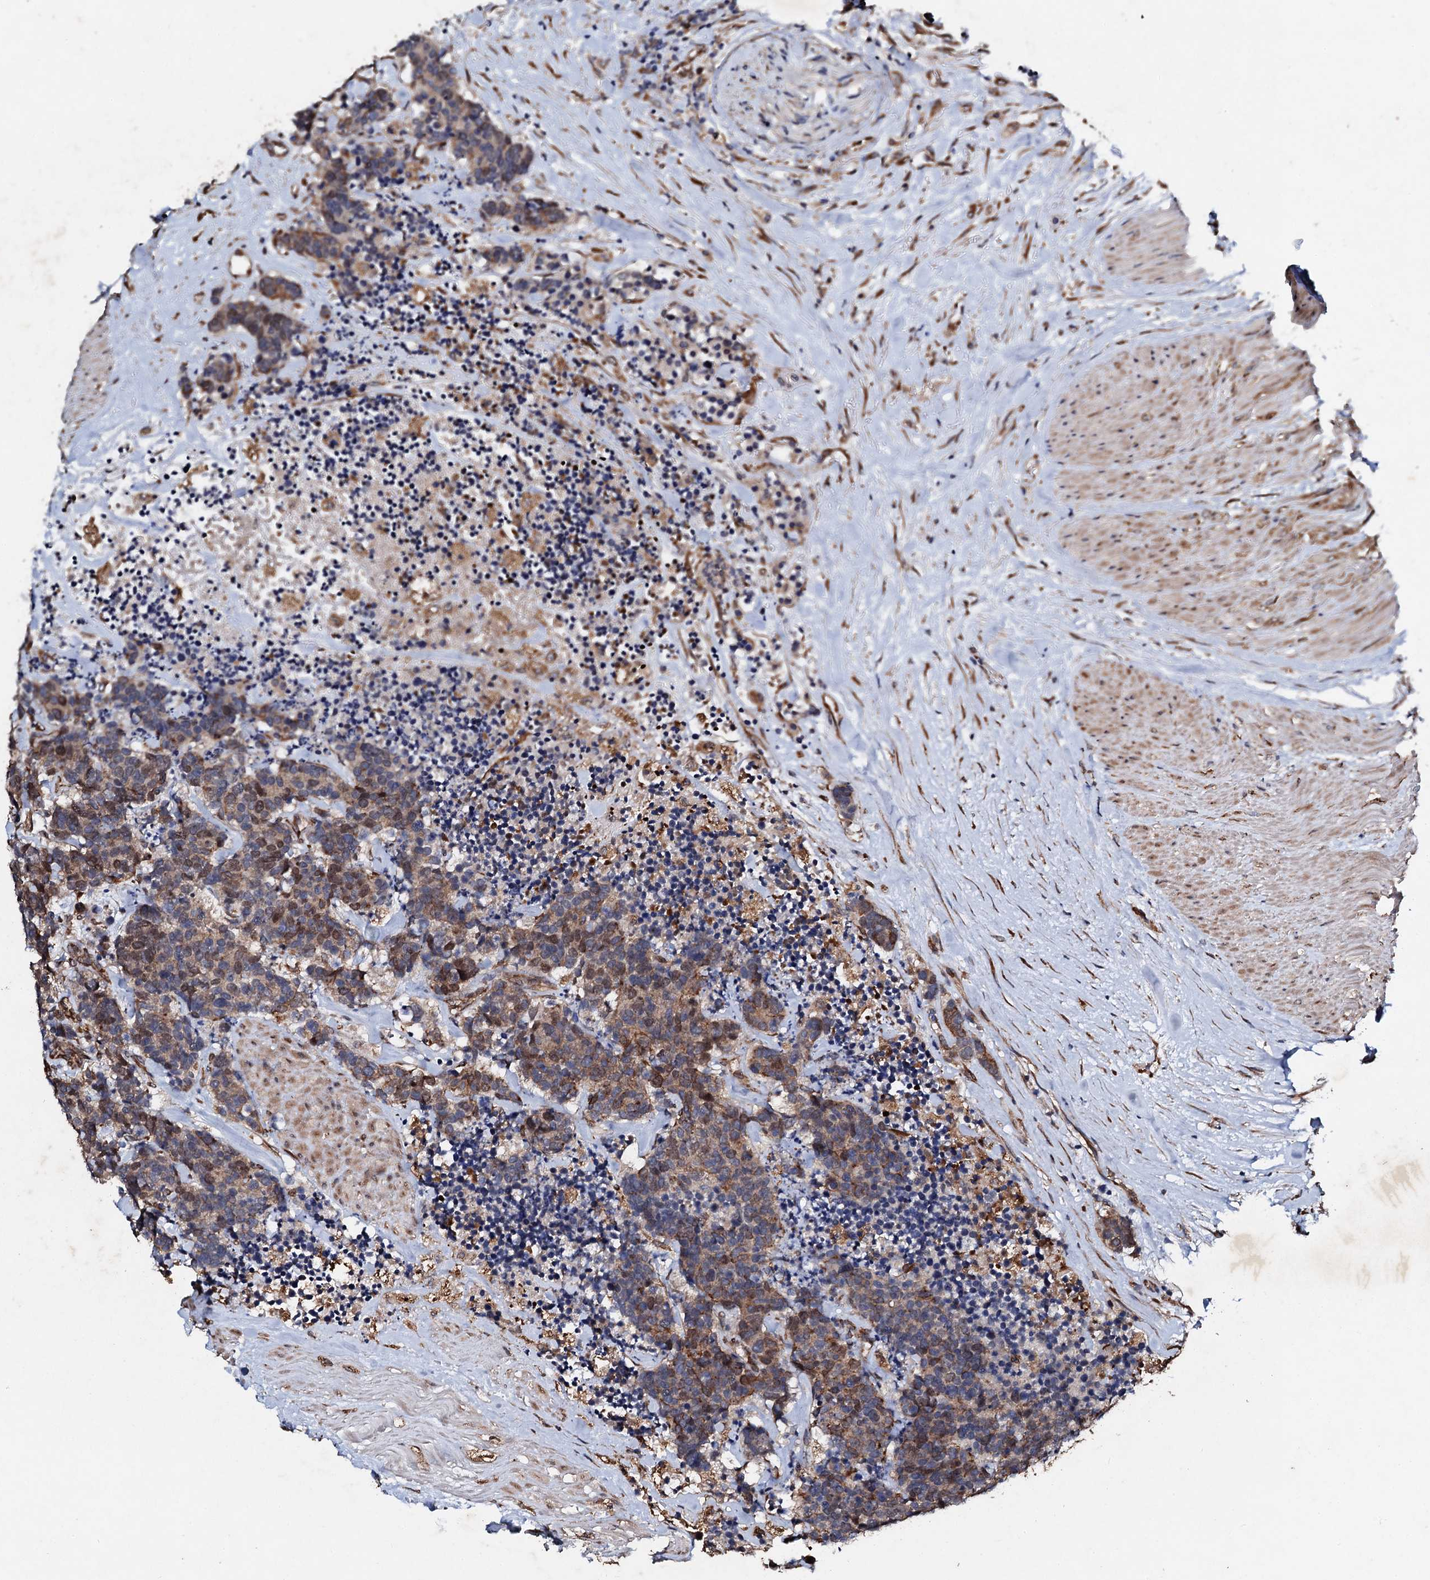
{"staining": {"intensity": "moderate", "quantity": ">75%", "location": "cytoplasmic/membranous,nuclear"}, "tissue": "carcinoid", "cell_type": "Tumor cells", "image_type": "cancer", "snomed": [{"axis": "morphology", "description": "Carcinoma, NOS"}, {"axis": "morphology", "description": "Carcinoid, malignant, NOS"}, {"axis": "topography", "description": "Urinary bladder"}], "caption": "Immunohistochemical staining of carcinoid shows moderate cytoplasmic/membranous and nuclear protein staining in about >75% of tumor cells.", "gene": "ADAMTS10", "patient": {"sex": "male", "age": 57}}